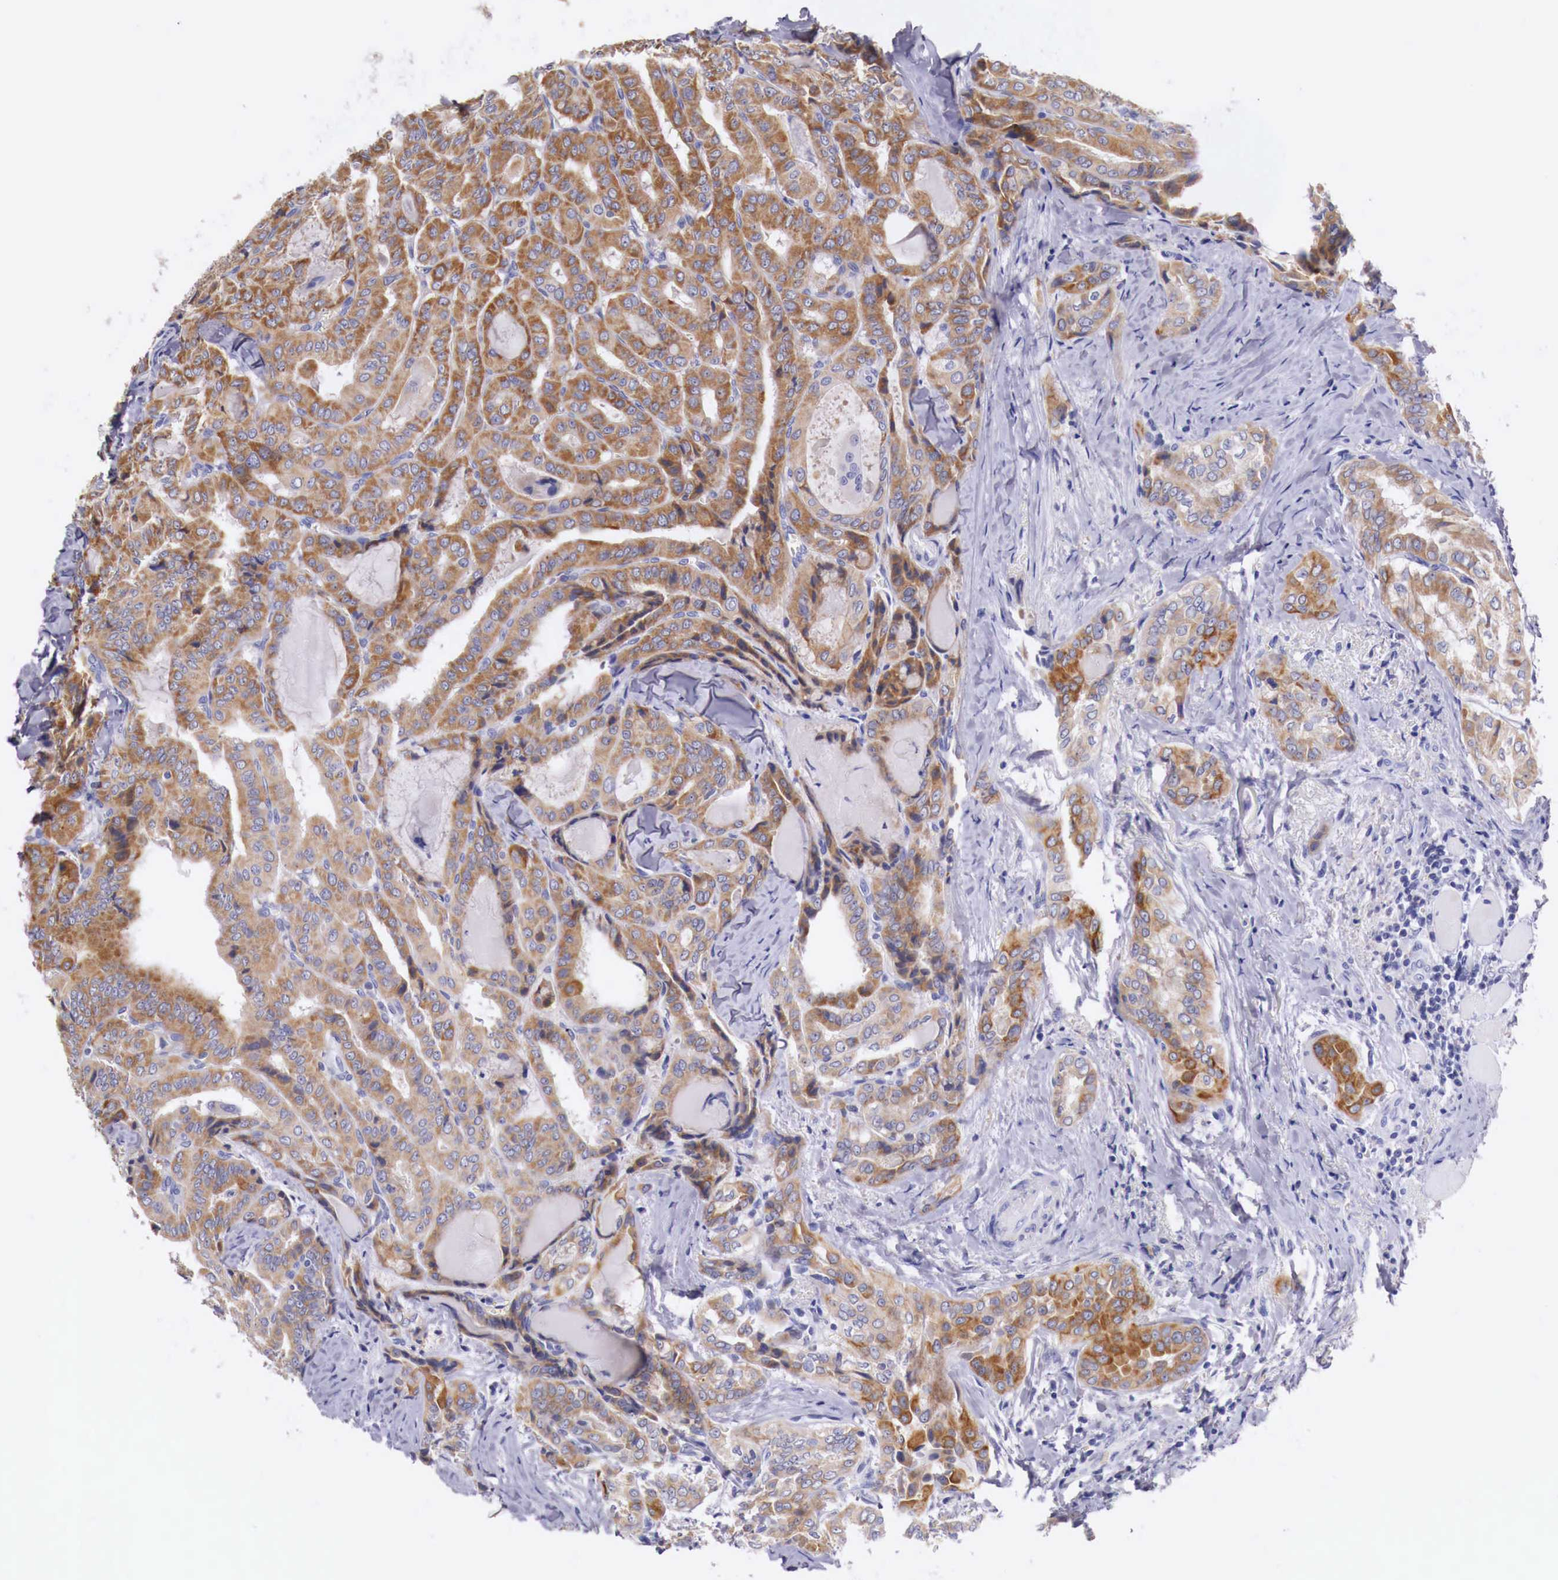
{"staining": {"intensity": "moderate", "quantity": ">75%", "location": "cytoplasmic/membranous"}, "tissue": "thyroid cancer", "cell_type": "Tumor cells", "image_type": "cancer", "snomed": [{"axis": "morphology", "description": "Papillary adenocarcinoma, NOS"}, {"axis": "topography", "description": "Thyroid gland"}], "caption": "This micrograph demonstrates immunohistochemistry staining of thyroid cancer, with medium moderate cytoplasmic/membranous expression in about >75% of tumor cells.", "gene": "NREP", "patient": {"sex": "female", "age": 71}}